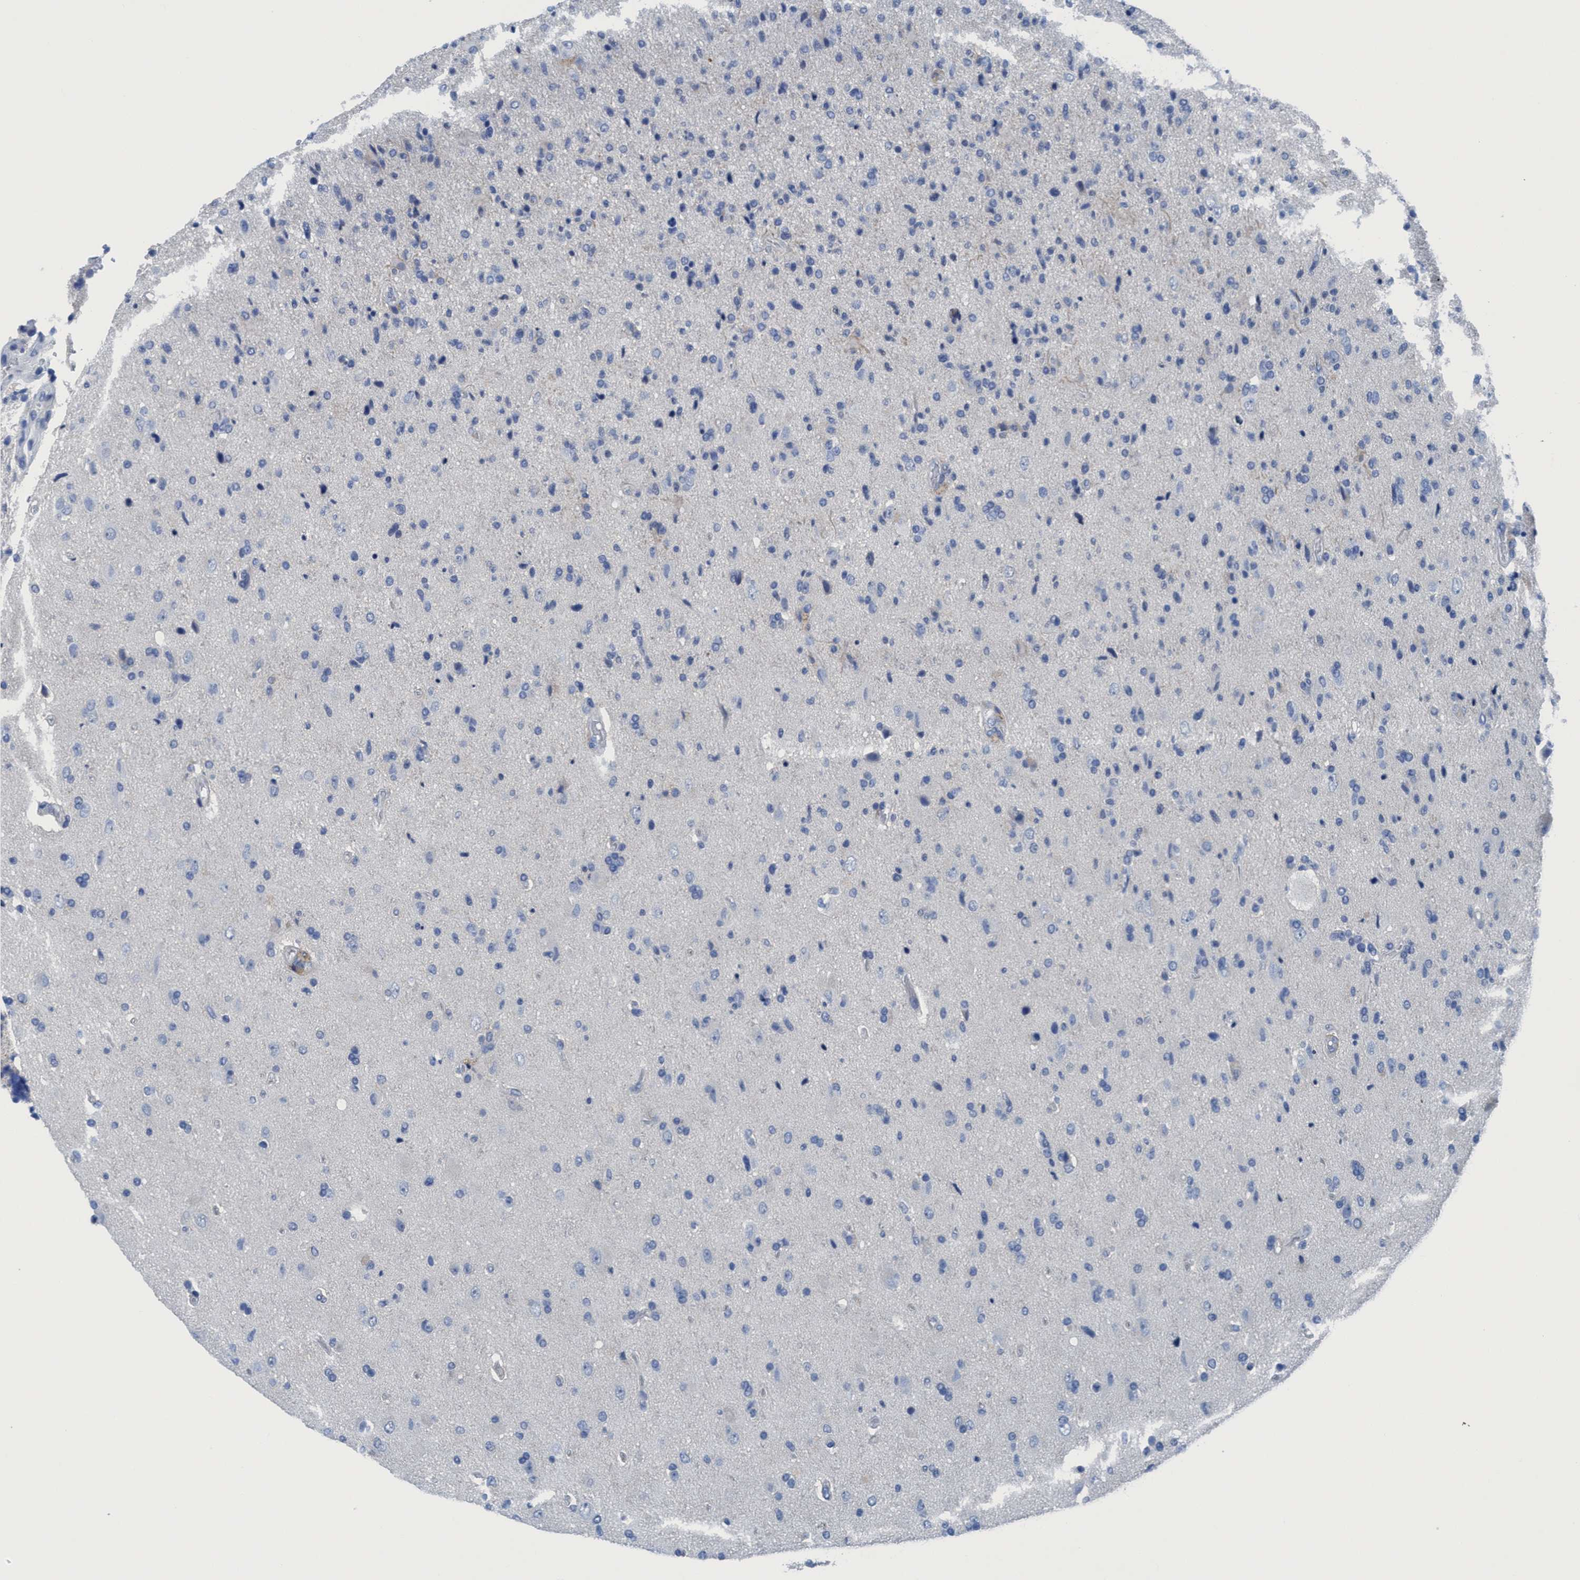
{"staining": {"intensity": "negative", "quantity": "none", "location": "none"}, "tissue": "glioma", "cell_type": "Tumor cells", "image_type": "cancer", "snomed": [{"axis": "morphology", "description": "Glioma, malignant, High grade"}, {"axis": "topography", "description": "Brain"}], "caption": "Malignant glioma (high-grade) was stained to show a protein in brown. There is no significant expression in tumor cells.", "gene": "DNAI1", "patient": {"sex": "male", "age": 72}}